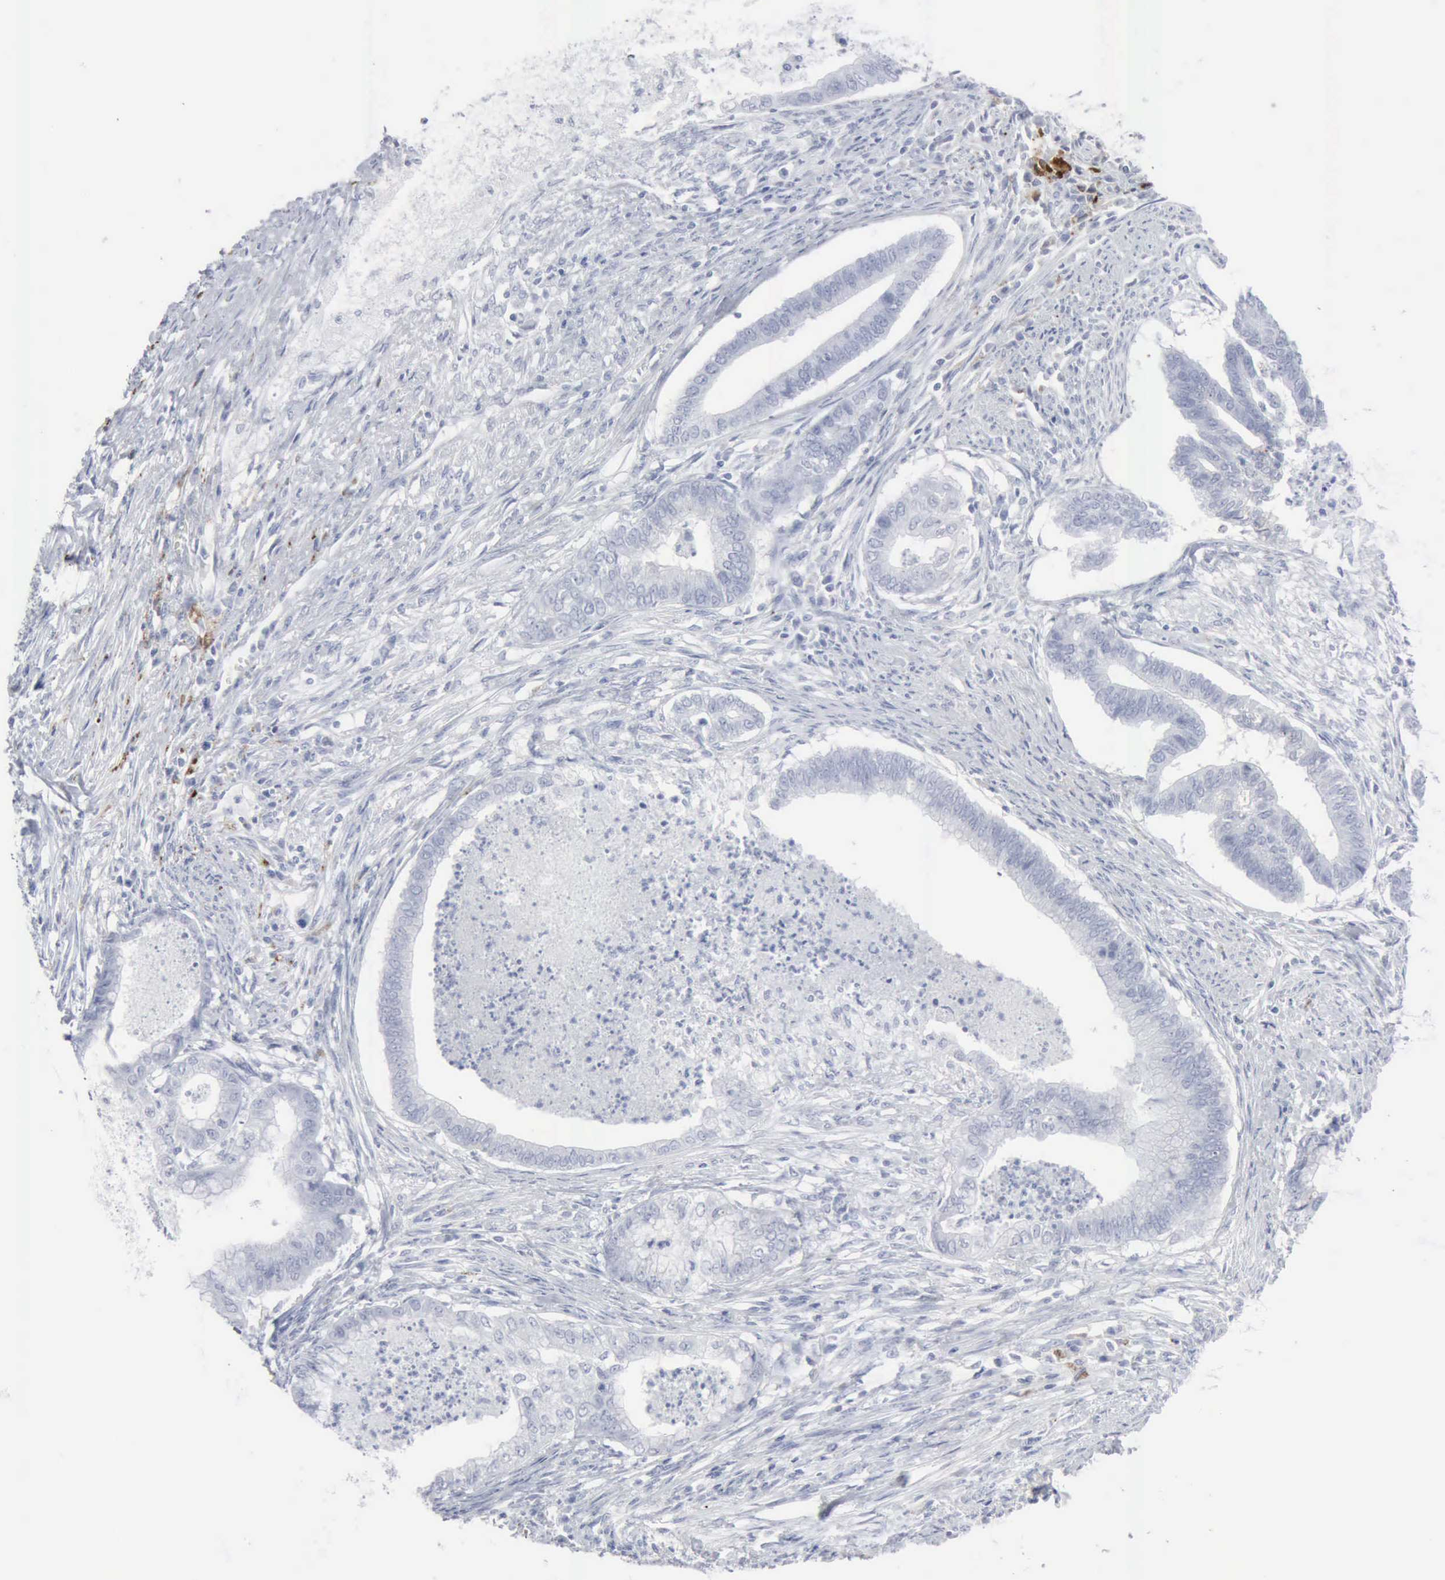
{"staining": {"intensity": "negative", "quantity": "none", "location": "none"}, "tissue": "endometrial cancer", "cell_type": "Tumor cells", "image_type": "cancer", "snomed": [{"axis": "morphology", "description": "Necrosis, NOS"}, {"axis": "morphology", "description": "Adenocarcinoma, NOS"}, {"axis": "topography", "description": "Endometrium"}], "caption": "Immunohistochemistry (IHC) histopathology image of endometrial cancer (adenocarcinoma) stained for a protein (brown), which shows no expression in tumor cells.", "gene": "GLA", "patient": {"sex": "female", "age": 79}}